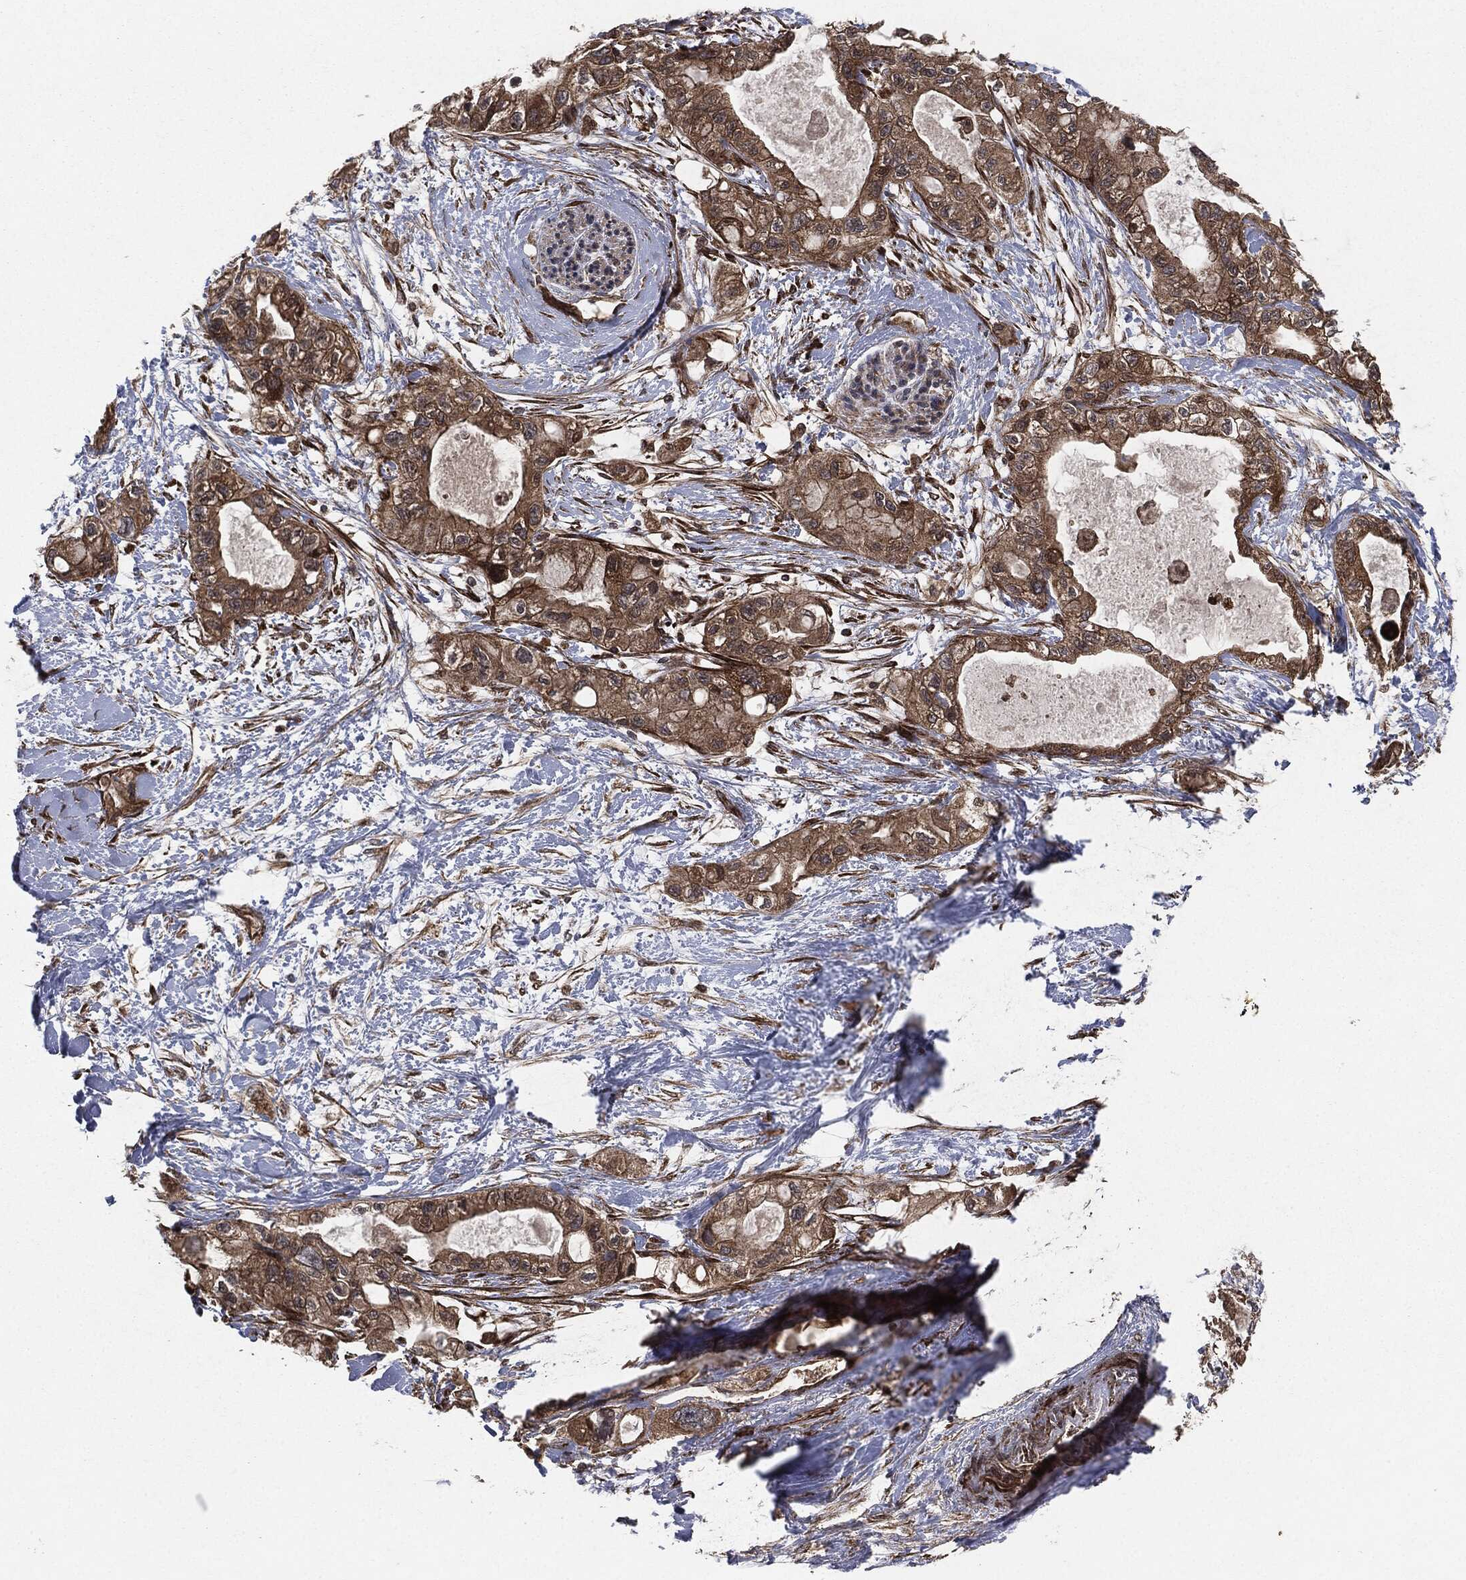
{"staining": {"intensity": "strong", "quantity": "25%-75%", "location": "cytoplasmic/membranous"}, "tissue": "pancreatic cancer", "cell_type": "Tumor cells", "image_type": "cancer", "snomed": [{"axis": "morphology", "description": "Adenocarcinoma, NOS"}, {"axis": "topography", "description": "Pancreas"}], "caption": "Immunohistochemical staining of human adenocarcinoma (pancreatic) shows strong cytoplasmic/membranous protein expression in approximately 25%-75% of tumor cells.", "gene": "RAF1", "patient": {"sex": "female", "age": 56}}